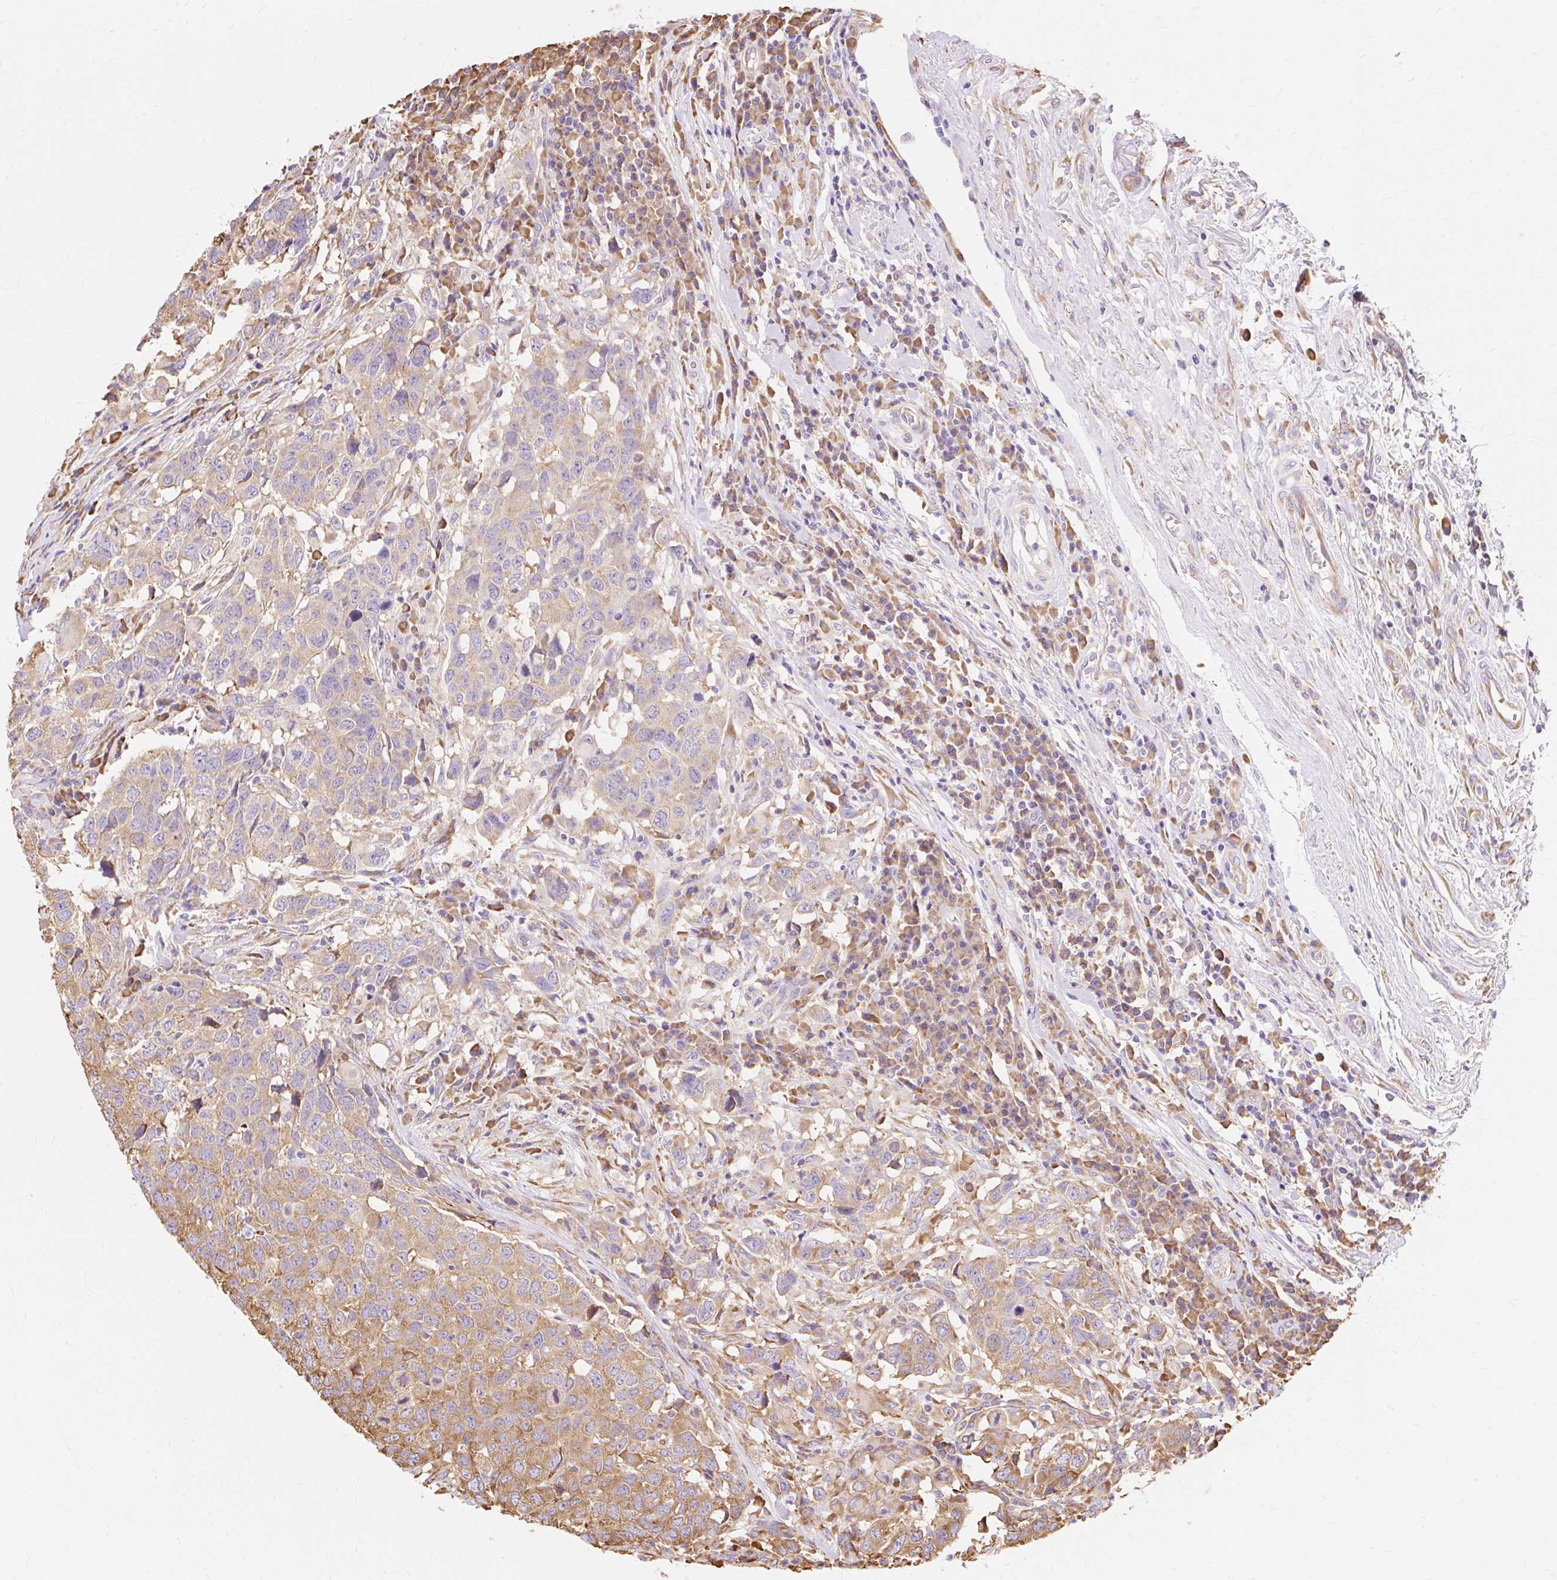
{"staining": {"intensity": "moderate", "quantity": "<25%", "location": "cytoplasmic/membranous"}, "tissue": "head and neck cancer", "cell_type": "Tumor cells", "image_type": "cancer", "snomed": [{"axis": "morphology", "description": "Normal tissue, NOS"}, {"axis": "morphology", "description": "Squamous cell carcinoma, NOS"}, {"axis": "topography", "description": "Skeletal muscle"}, {"axis": "topography", "description": "Vascular tissue"}, {"axis": "topography", "description": "Peripheral nerve tissue"}, {"axis": "topography", "description": "Head-Neck"}], "caption": "Immunohistochemistry (IHC) of human head and neck squamous cell carcinoma exhibits low levels of moderate cytoplasmic/membranous staining in about <25% of tumor cells.", "gene": "RPS17", "patient": {"sex": "male", "age": 66}}